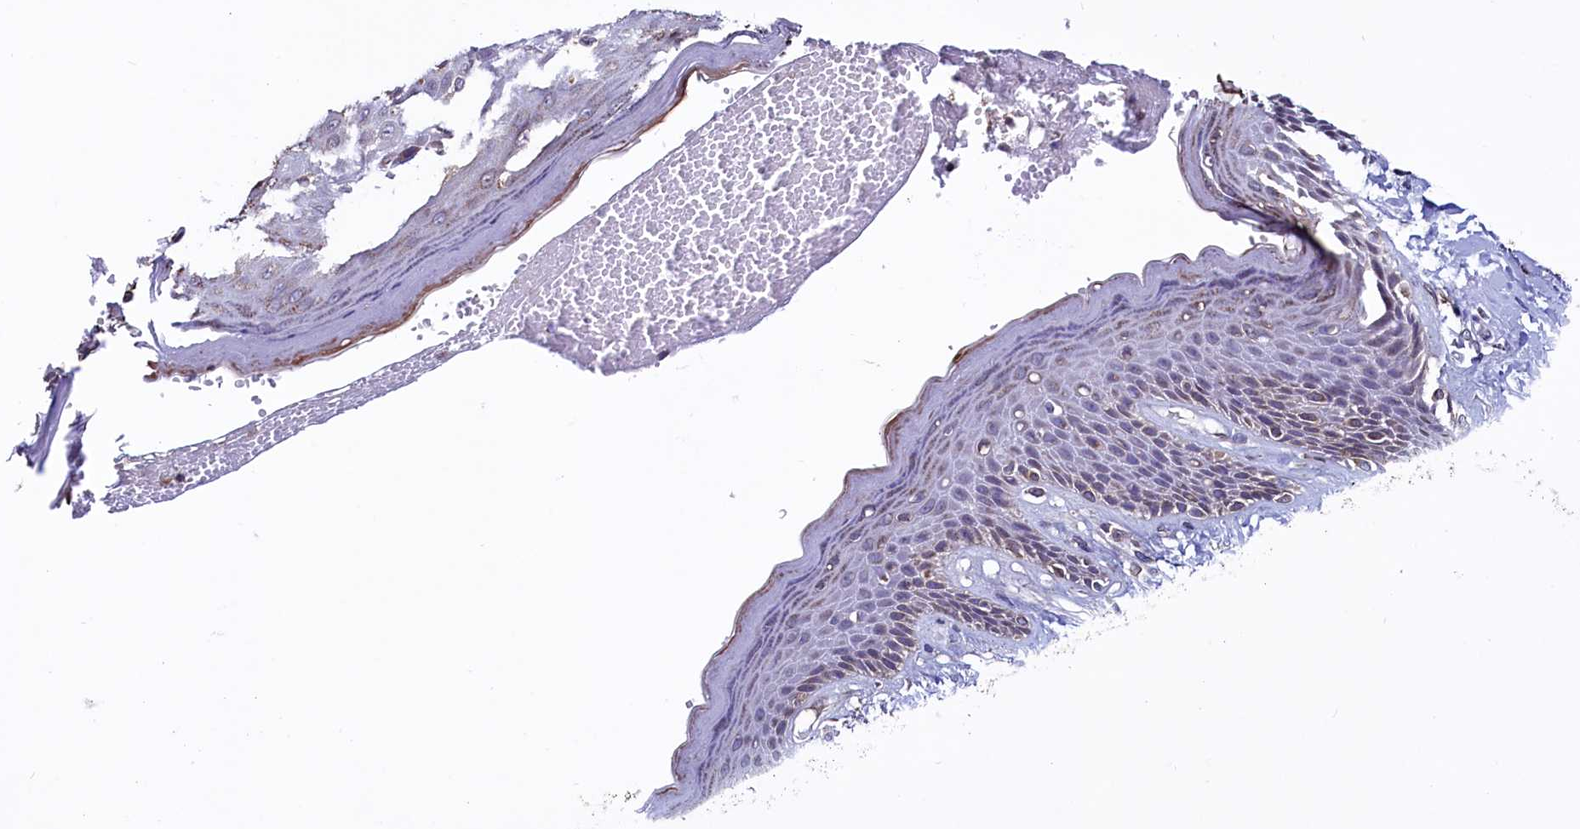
{"staining": {"intensity": "moderate", "quantity": "25%-75%", "location": "cytoplasmic/membranous"}, "tissue": "skin", "cell_type": "Epidermal cells", "image_type": "normal", "snomed": [{"axis": "morphology", "description": "Normal tissue, NOS"}, {"axis": "topography", "description": "Anal"}], "caption": "IHC of normal skin demonstrates medium levels of moderate cytoplasmic/membranous staining in approximately 25%-75% of epidermal cells.", "gene": "HAND1", "patient": {"sex": "female", "age": 78}}